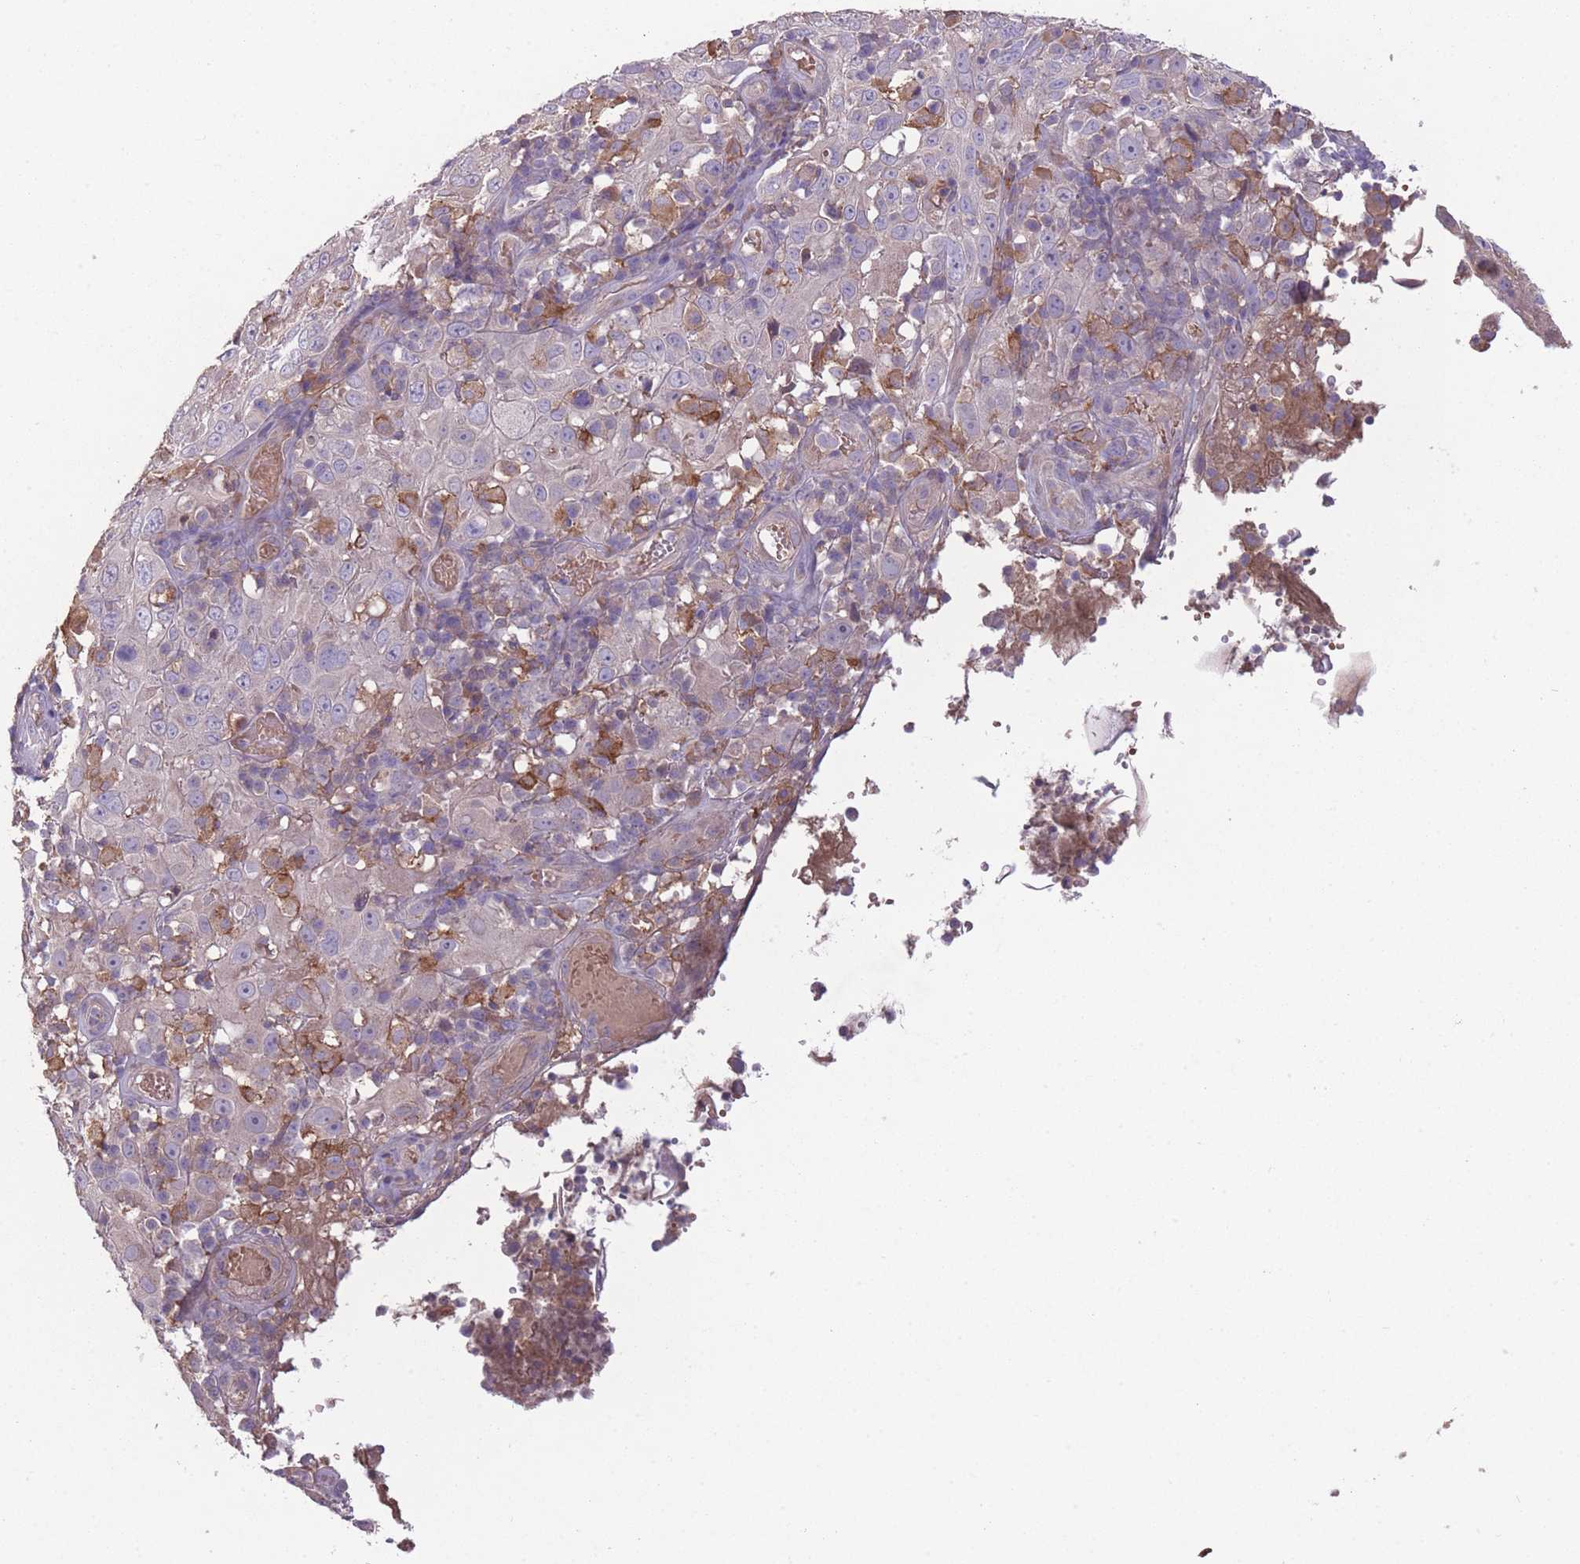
{"staining": {"intensity": "negative", "quantity": "none", "location": "none"}, "tissue": "cervical cancer", "cell_type": "Tumor cells", "image_type": "cancer", "snomed": [{"axis": "morphology", "description": "Squamous cell carcinoma, NOS"}, {"axis": "topography", "description": "Cervix"}], "caption": "Tumor cells are negative for brown protein staining in cervical squamous cell carcinoma.", "gene": "OR2V2", "patient": {"sex": "female", "age": 46}}